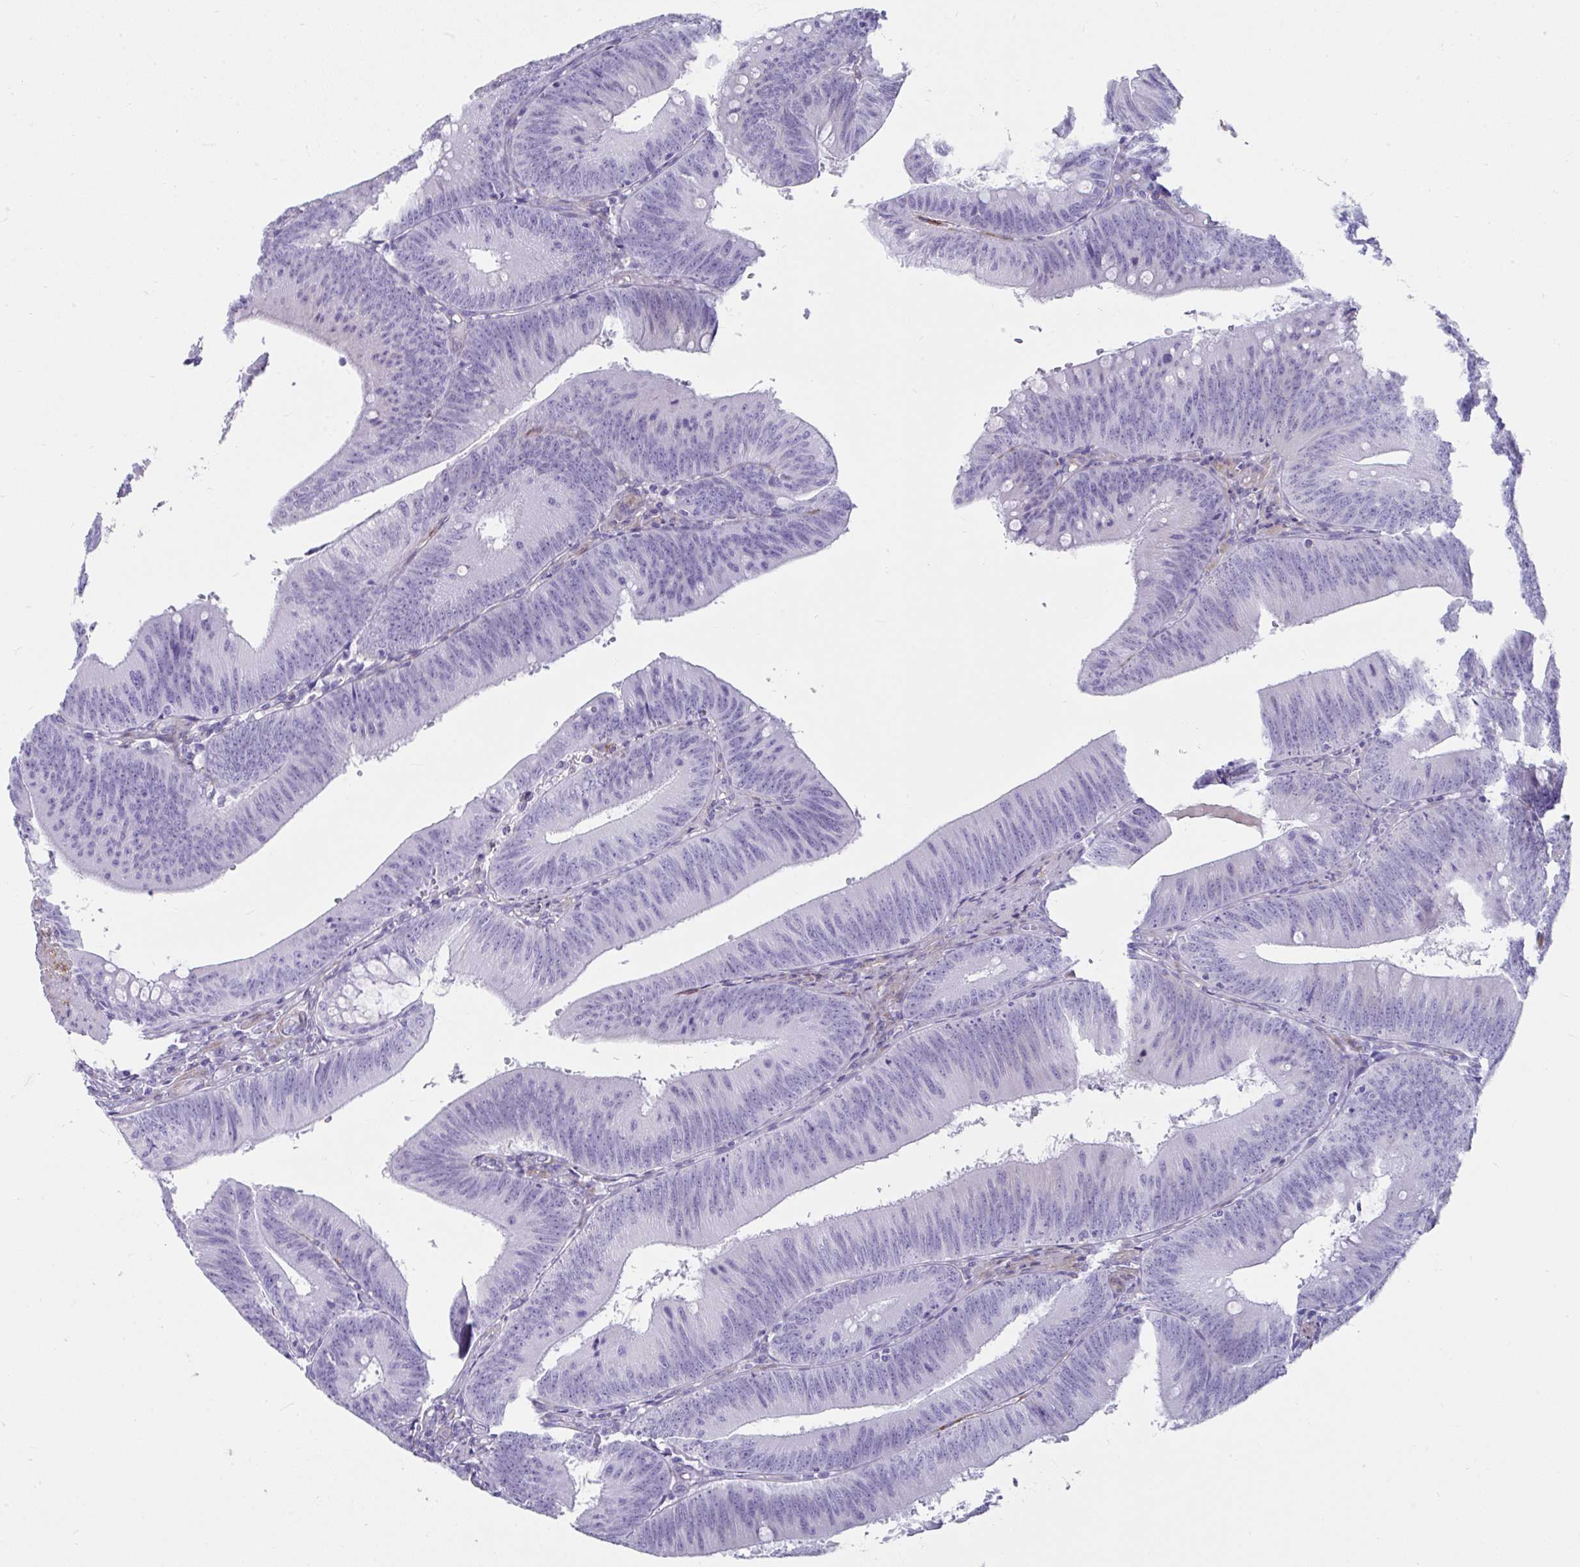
{"staining": {"intensity": "negative", "quantity": "none", "location": "none"}, "tissue": "colorectal cancer", "cell_type": "Tumor cells", "image_type": "cancer", "snomed": [{"axis": "morphology", "description": "Adenocarcinoma, NOS"}, {"axis": "topography", "description": "Colon"}], "caption": "The image displays no staining of tumor cells in colorectal cancer.", "gene": "GRXCR2", "patient": {"sex": "male", "age": 84}}